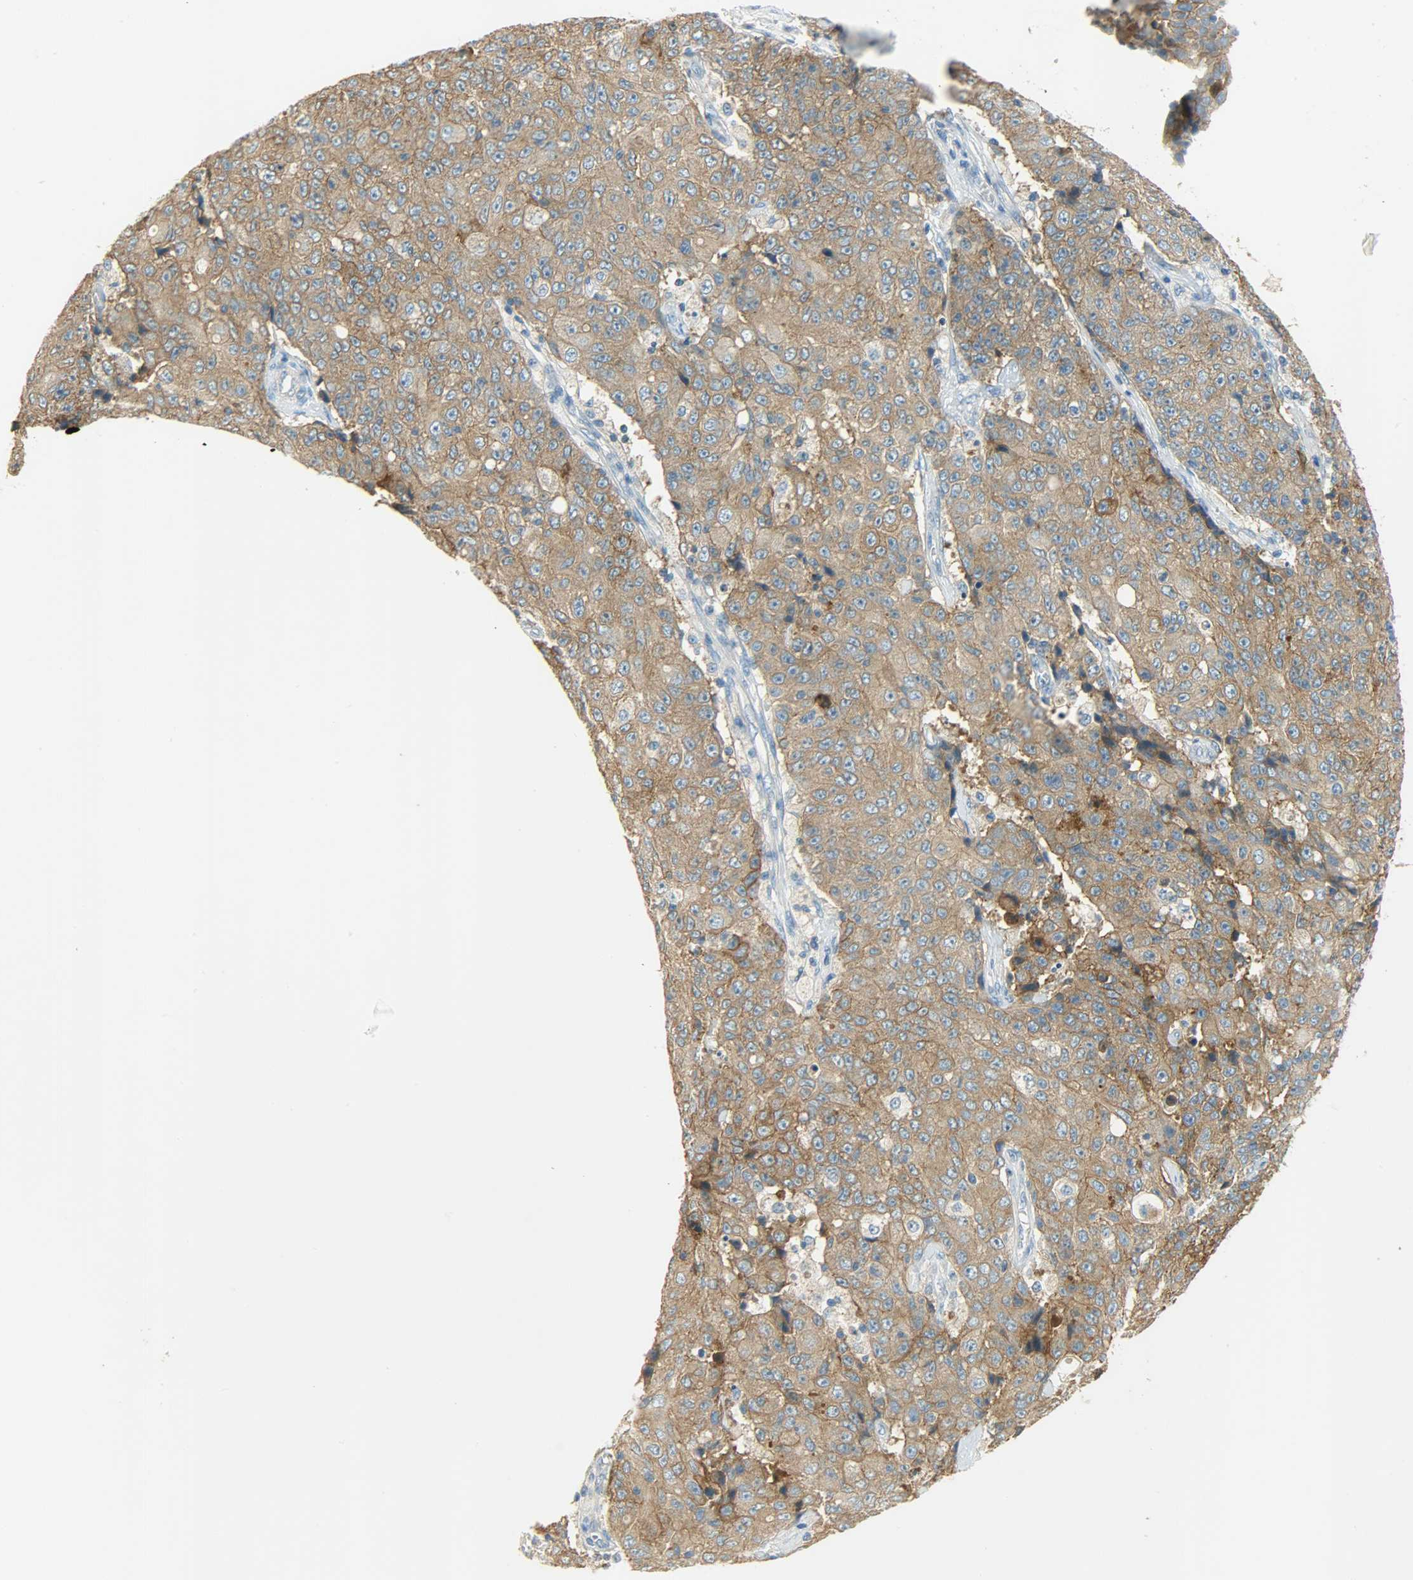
{"staining": {"intensity": "moderate", "quantity": ">75%", "location": "cytoplasmic/membranous"}, "tissue": "ovarian cancer", "cell_type": "Tumor cells", "image_type": "cancer", "snomed": [{"axis": "morphology", "description": "Carcinoma, endometroid"}, {"axis": "topography", "description": "Ovary"}], "caption": "Ovarian endometroid carcinoma stained with DAB immunohistochemistry (IHC) exhibits medium levels of moderate cytoplasmic/membranous staining in about >75% of tumor cells.", "gene": "DSG2", "patient": {"sex": "female", "age": 42}}